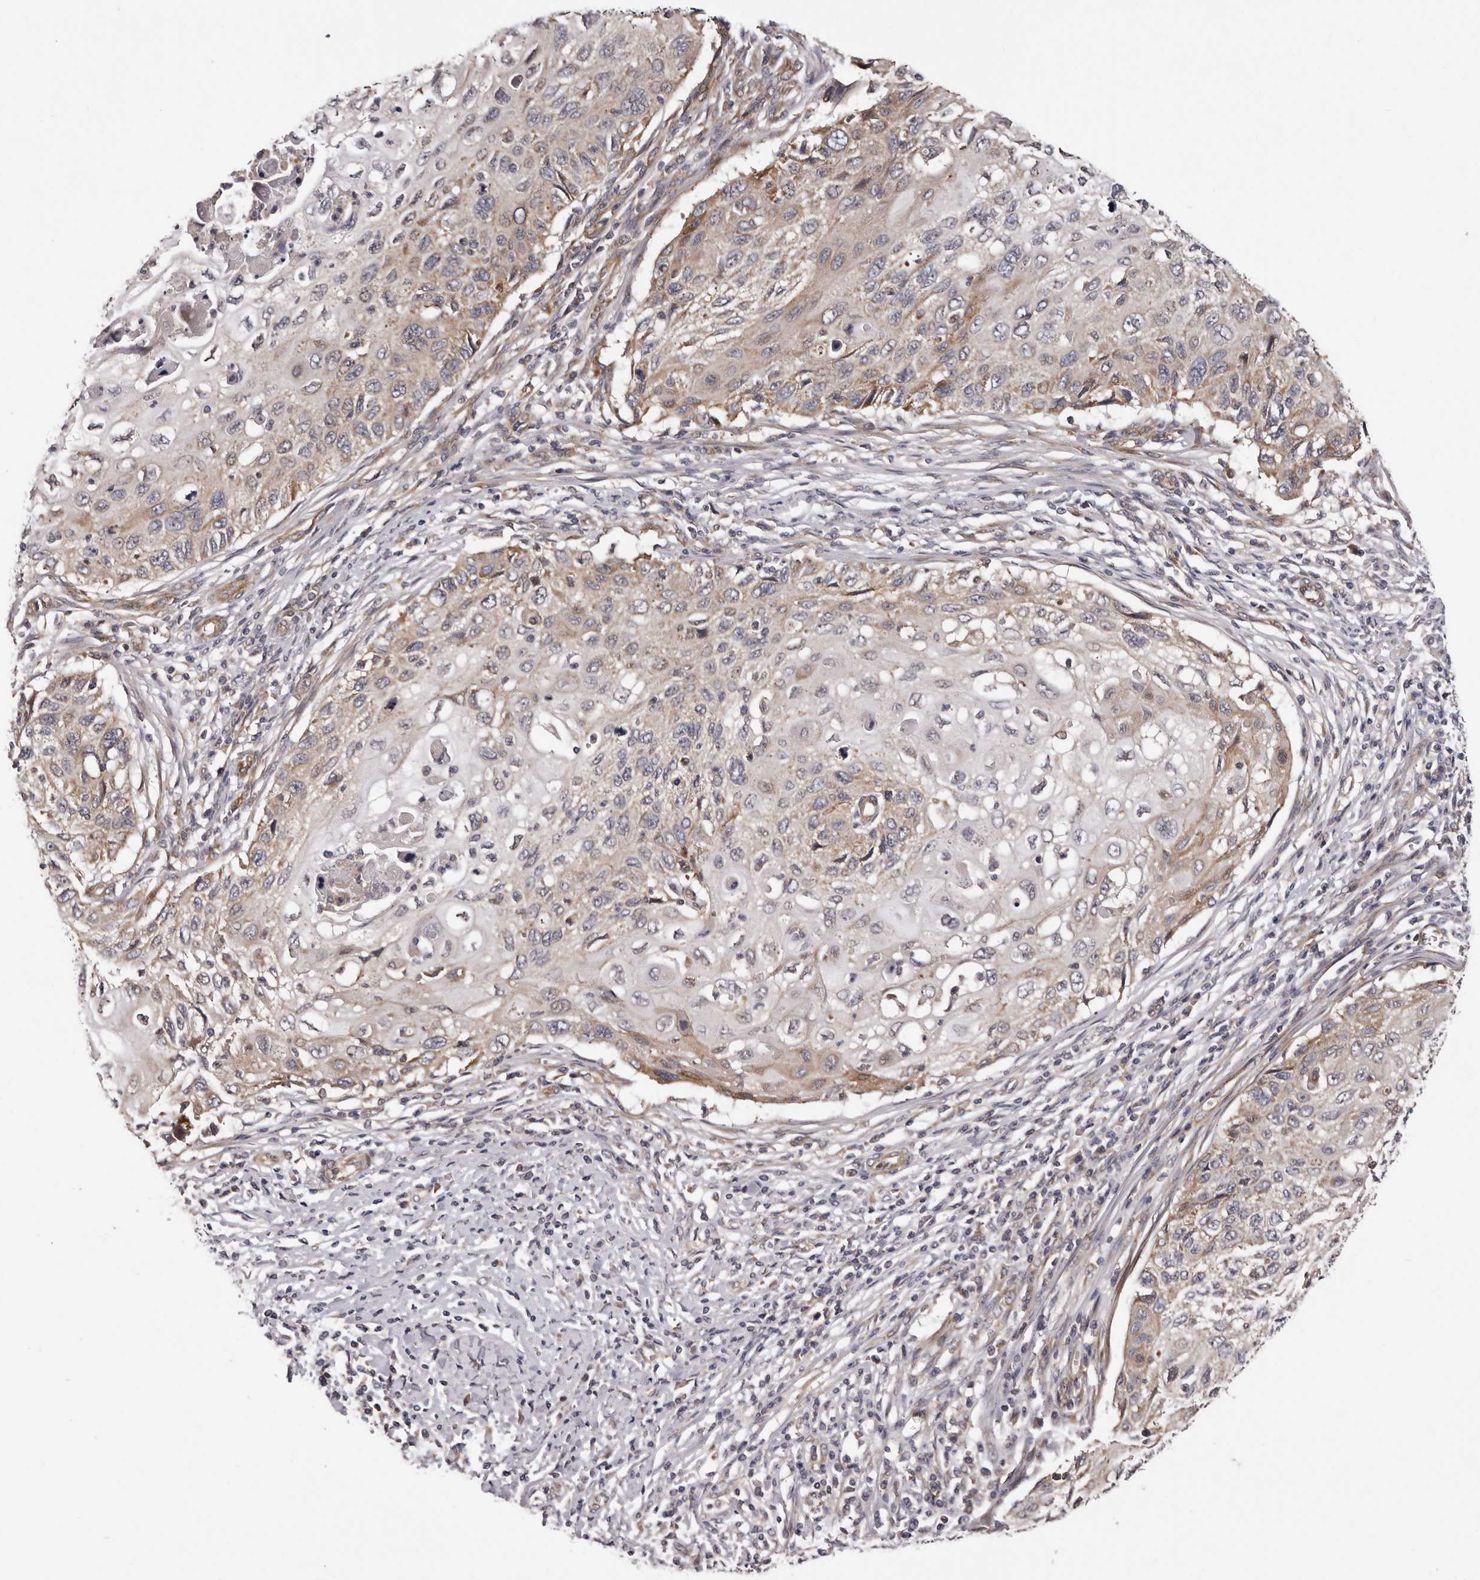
{"staining": {"intensity": "weak", "quantity": "25%-75%", "location": "cytoplasmic/membranous"}, "tissue": "cervical cancer", "cell_type": "Tumor cells", "image_type": "cancer", "snomed": [{"axis": "morphology", "description": "Squamous cell carcinoma, NOS"}, {"axis": "topography", "description": "Cervix"}], "caption": "The immunohistochemical stain highlights weak cytoplasmic/membranous positivity in tumor cells of squamous cell carcinoma (cervical) tissue. (DAB (3,3'-diaminobenzidine) = brown stain, brightfield microscopy at high magnification).", "gene": "VPS37A", "patient": {"sex": "female", "age": 70}}